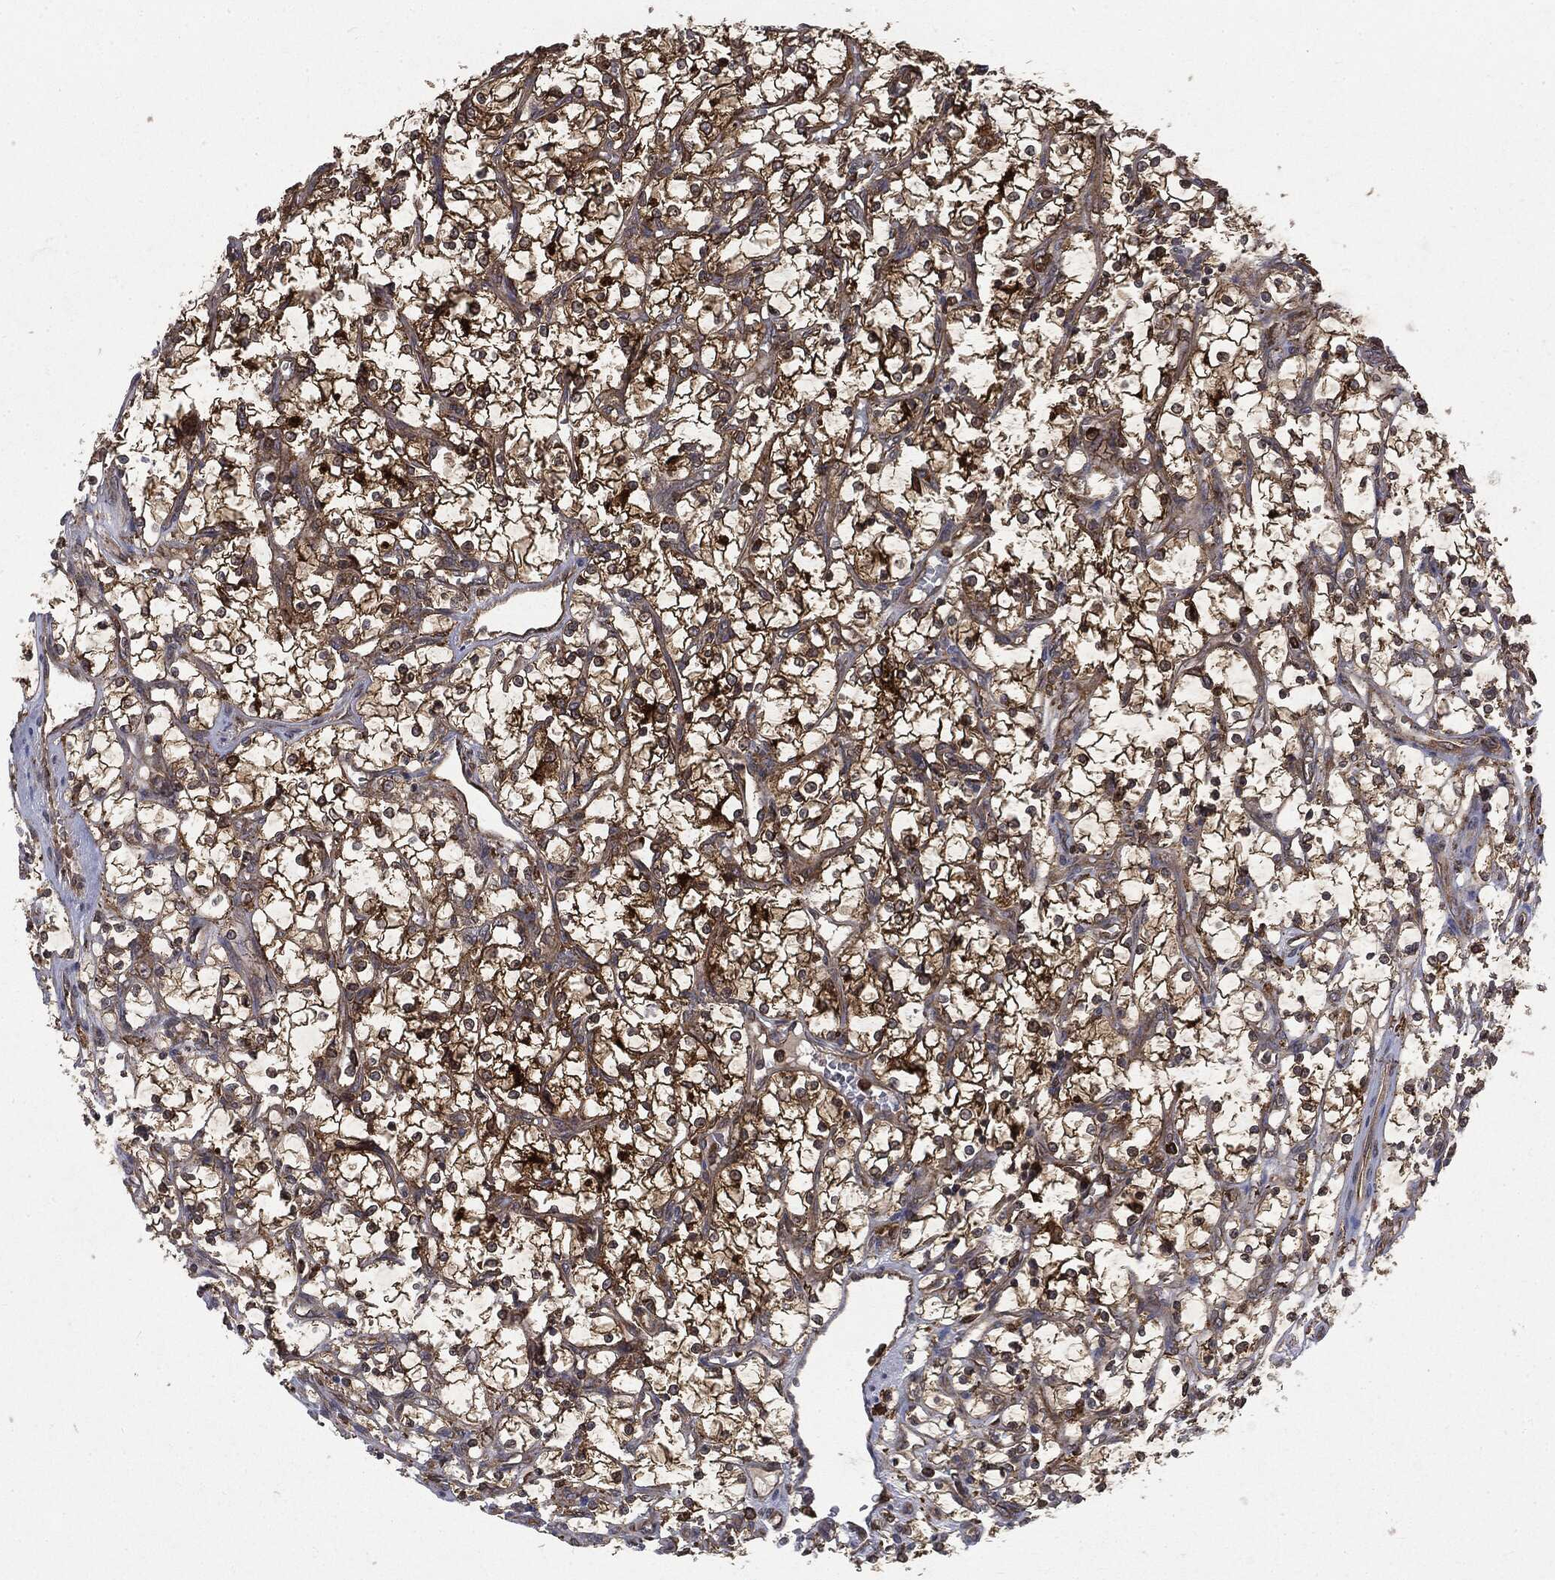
{"staining": {"intensity": "strong", "quantity": ">75%", "location": "cytoplasmic/membranous"}, "tissue": "renal cancer", "cell_type": "Tumor cells", "image_type": "cancer", "snomed": [{"axis": "morphology", "description": "Adenocarcinoma, NOS"}, {"axis": "topography", "description": "Kidney"}], "caption": "Adenocarcinoma (renal) tissue shows strong cytoplasmic/membranous staining in about >75% of tumor cells, visualized by immunohistochemistry. (Brightfield microscopy of DAB IHC at high magnification).", "gene": "SNX5", "patient": {"sex": "female", "age": 69}}